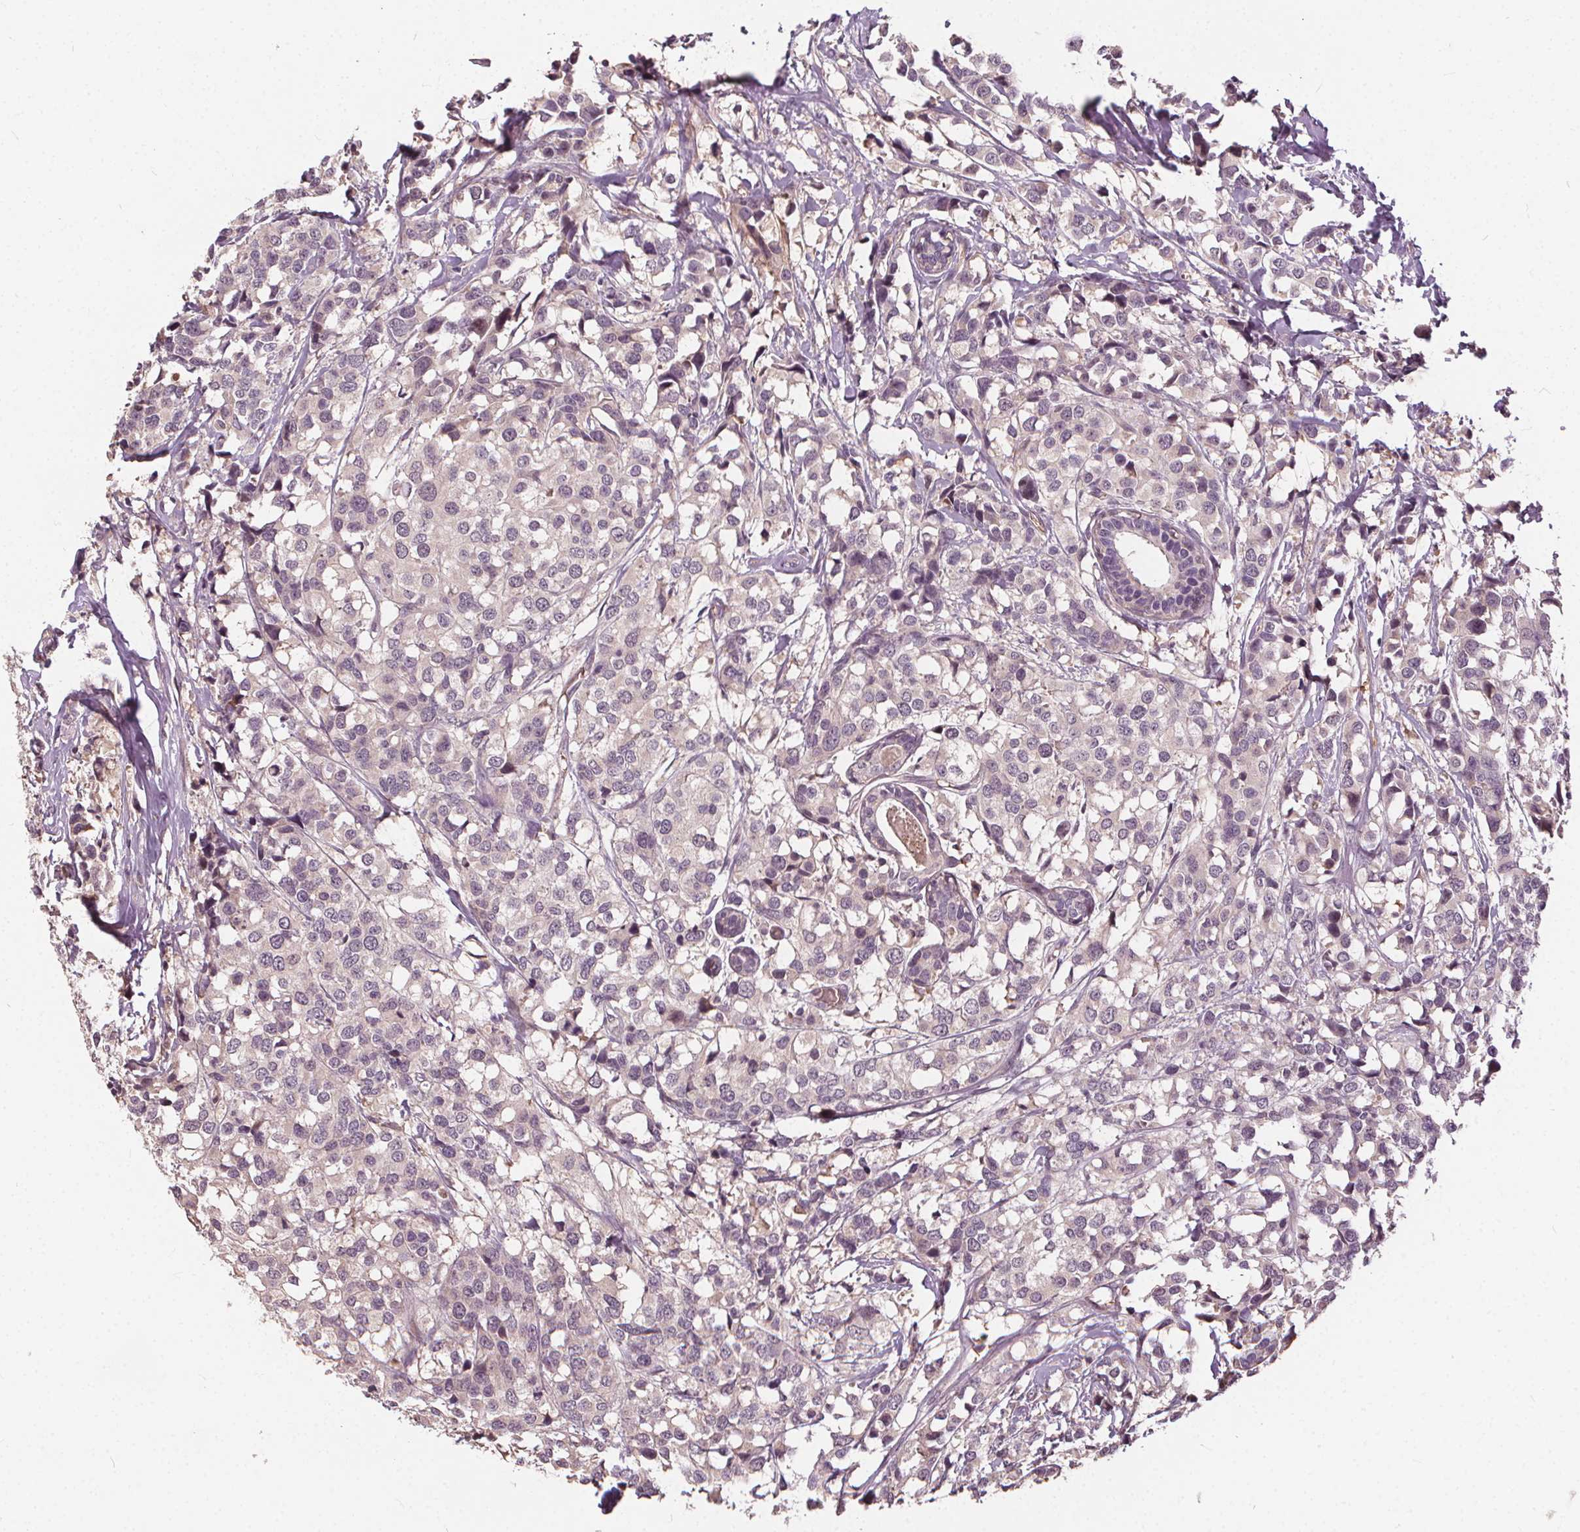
{"staining": {"intensity": "negative", "quantity": "none", "location": "none"}, "tissue": "breast cancer", "cell_type": "Tumor cells", "image_type": "cancer", "snomed": [{"axis": "morphology", "description": "Lobular carcinoma"}, {"axis": "topography", "description": "Breast"}], "caption": "Tumor cells show no significant protein expression in breast cancer.", "gene": "IPO13", "patient": {"sex": "female", "age": 59}}